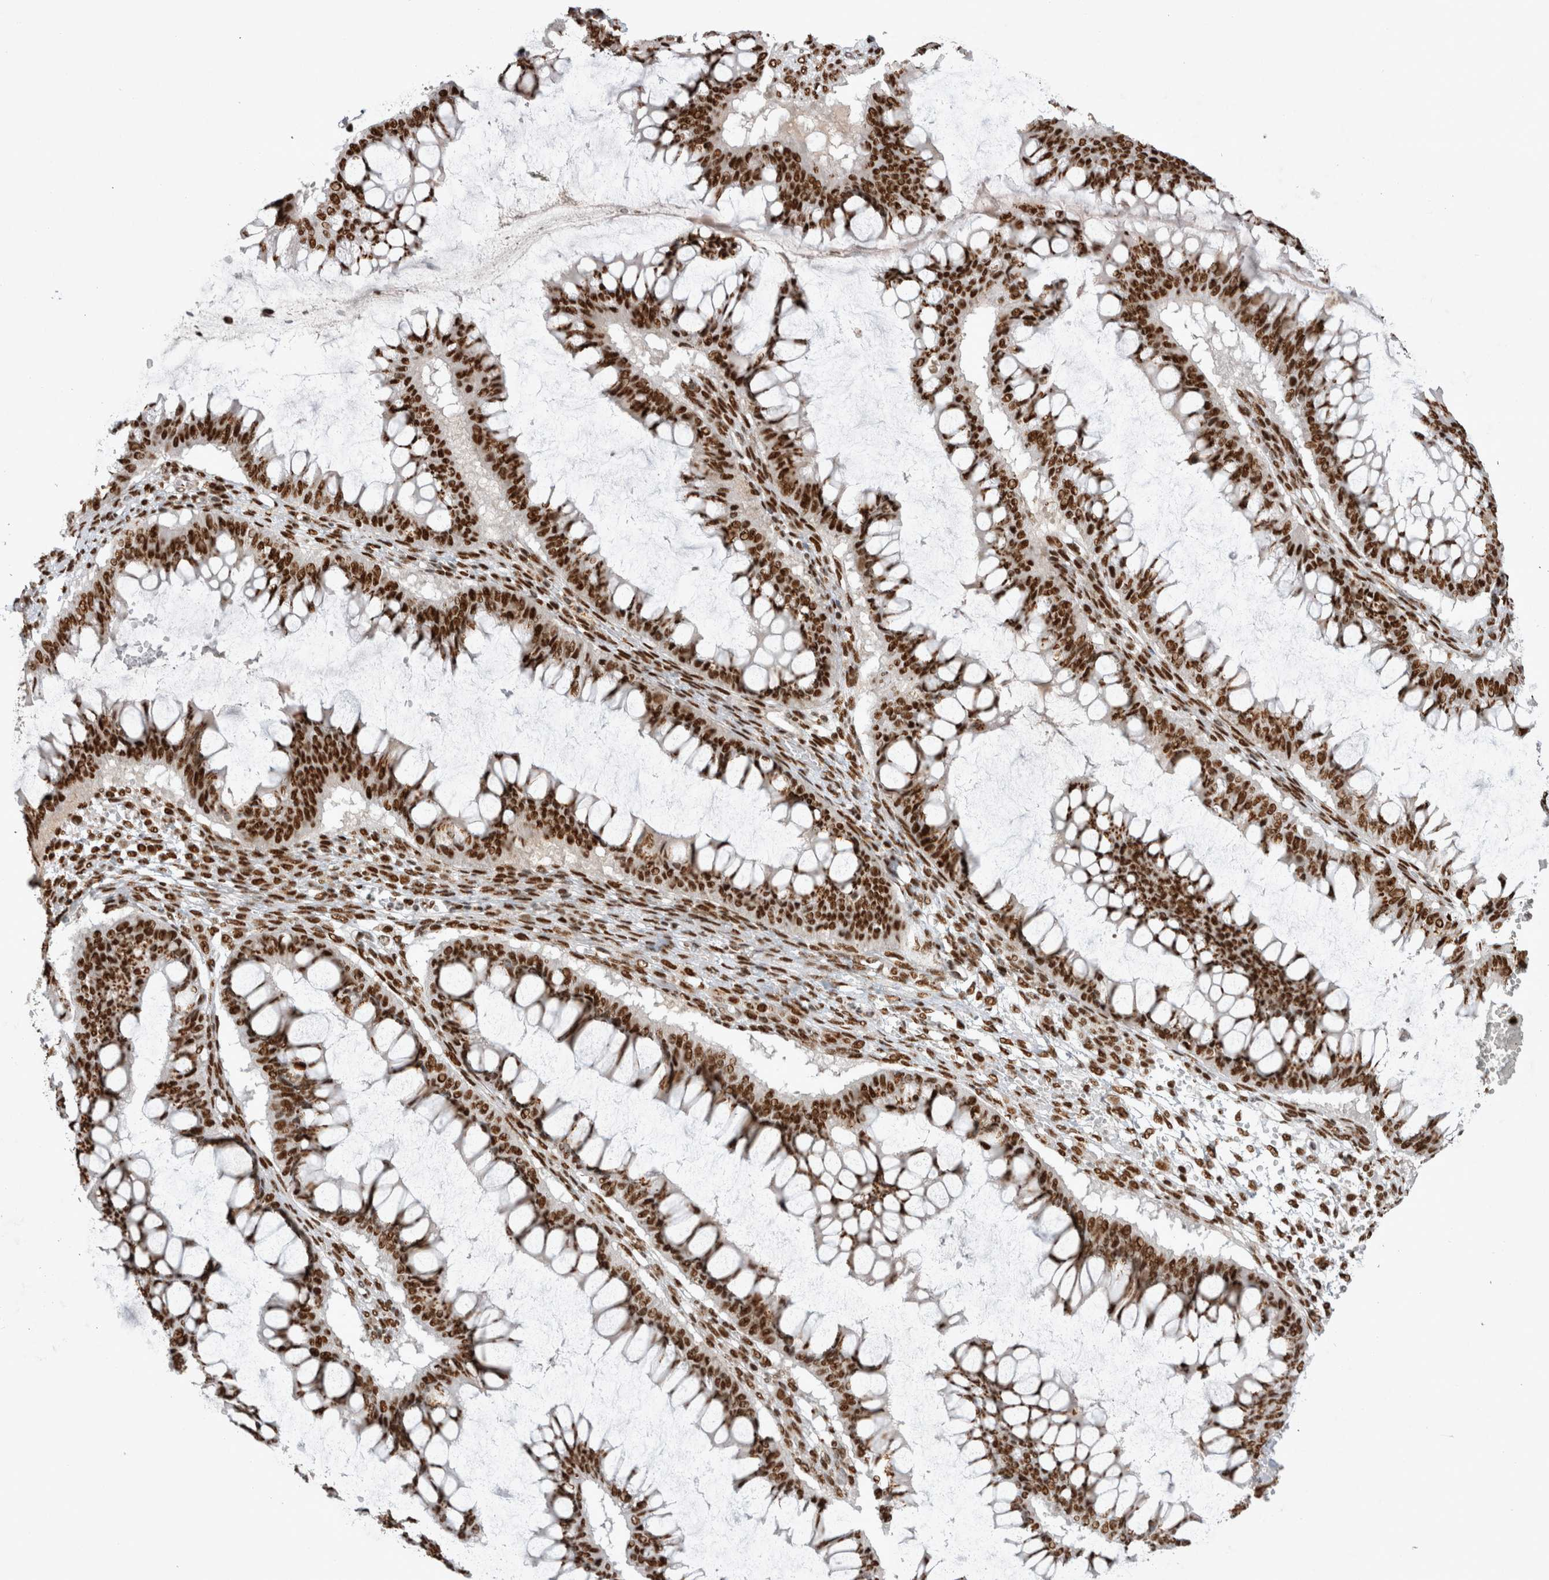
{"staining": {"intensity": "strong", "quantity": ">75%", "location": "nuclear"}, "tissue": "ovarian cancer", "cell_type": "Tumor cells", "image_type": "cancer", "snomed": [{"axis": "morphology", "description": "Cystadenocarcinoma, mucinous, NOS"}, {"axis": "topography", "description": "Ovary"}], "caption": "This micrograph exhibits IHC staining of human ovarian mucinous cystadenocarcinoma, with high strong nuclear expression in approximately >75% of tumor cells.", "gene": "EYA2", "patient": {"sex": "female", "age": 73}}